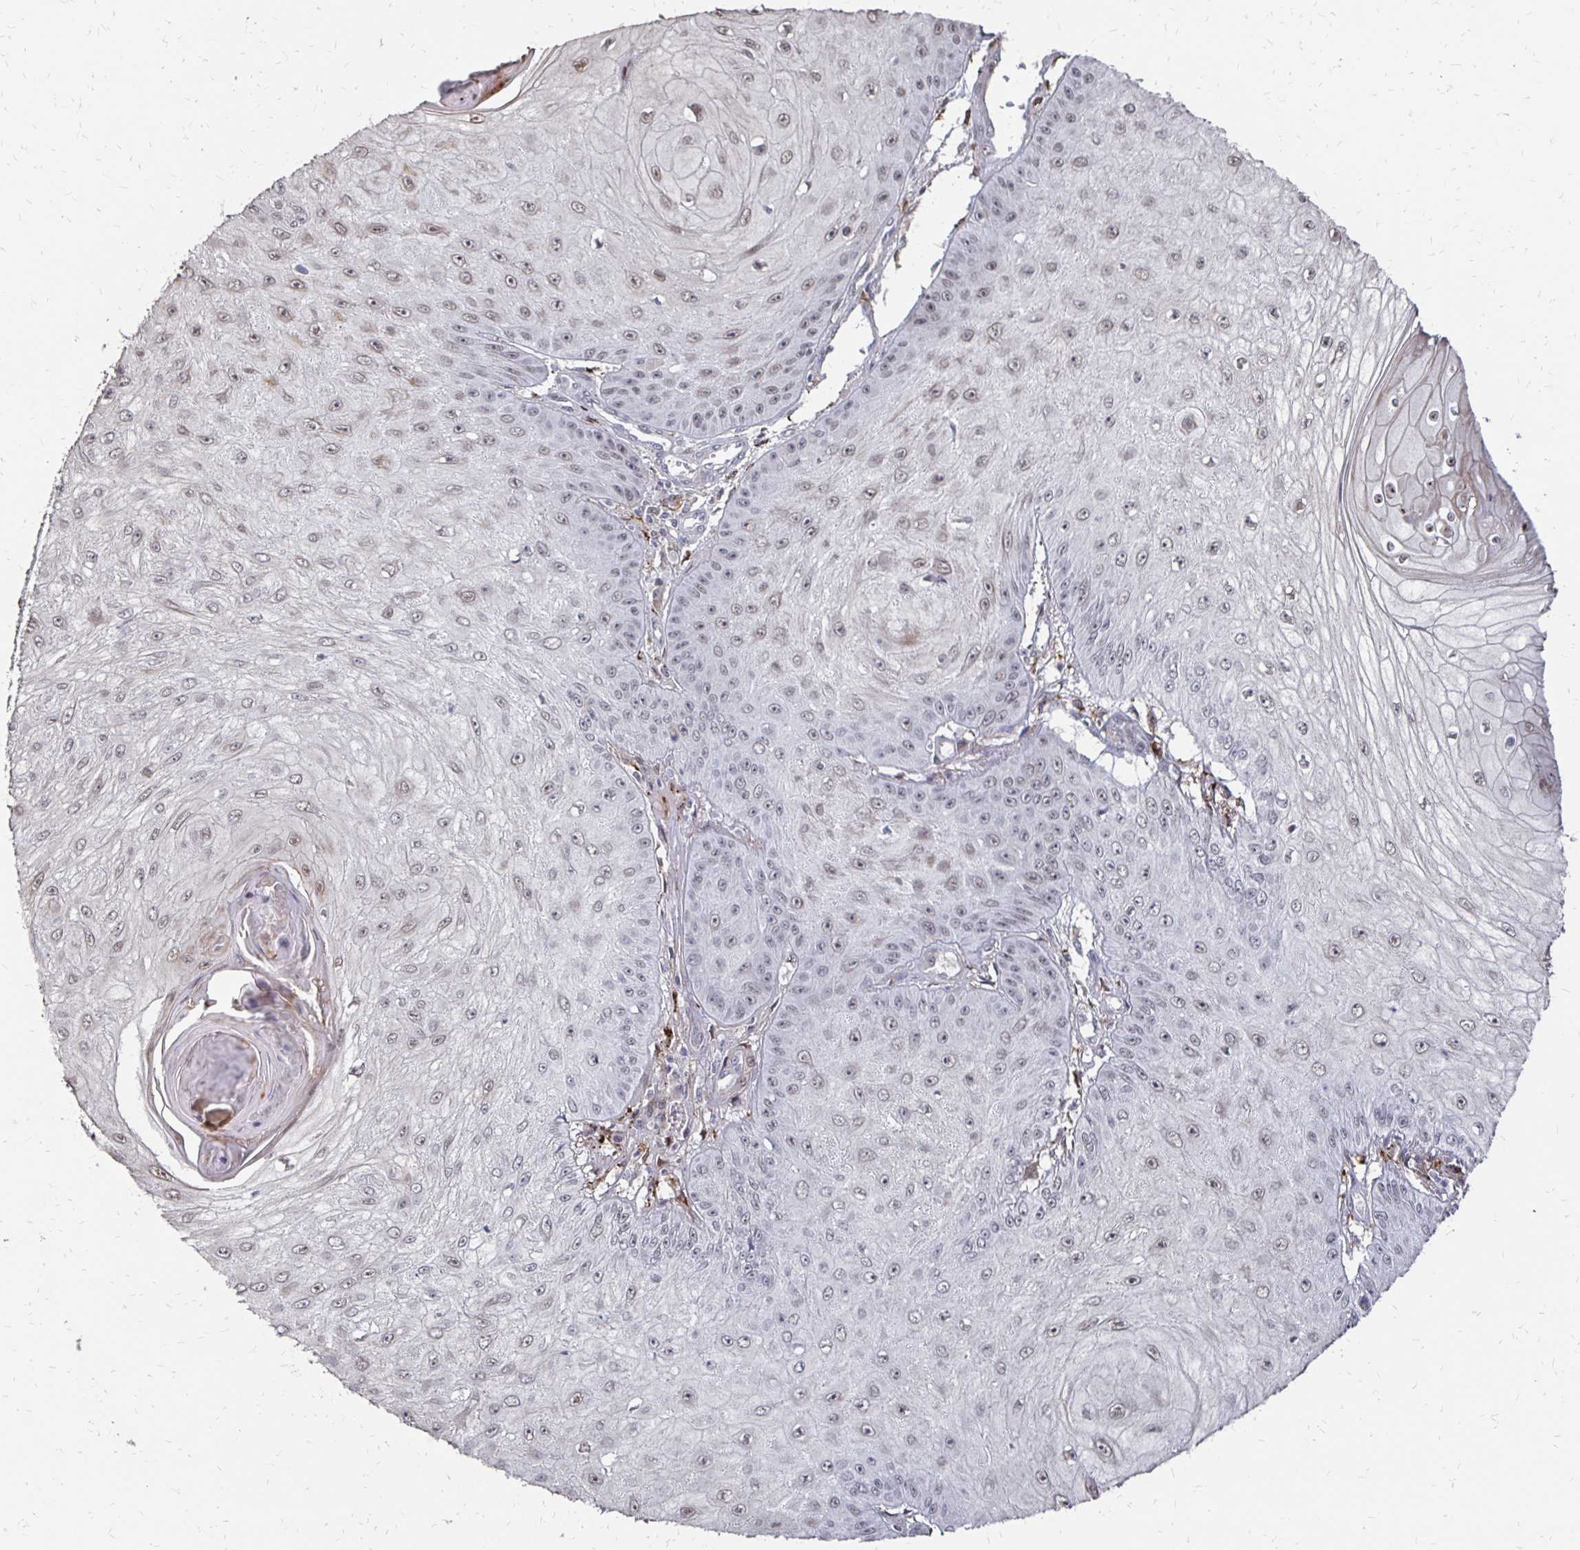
{"staining": {"intensity": "weak", "quantity": "25%-75%", "location": "nuclear"}, "tissue": "skin cancer", "cell_type": "Tumor cells", "image_type": "cancer", "snomed": [{"axis": "morphology", "description": "Squamous cell carcinoma, NOS"}, {"axis": "topography", "description": "Skin"}], "caption": "A brown stain shows weak nuclear expression of a protein in squamous cell carcinoma (skin) tumor cells. (DAB = brown stain, brightfield microscopy at high magnification).", "gene": "CLASRP", "patient": {"sex": "male", "age": 70}}